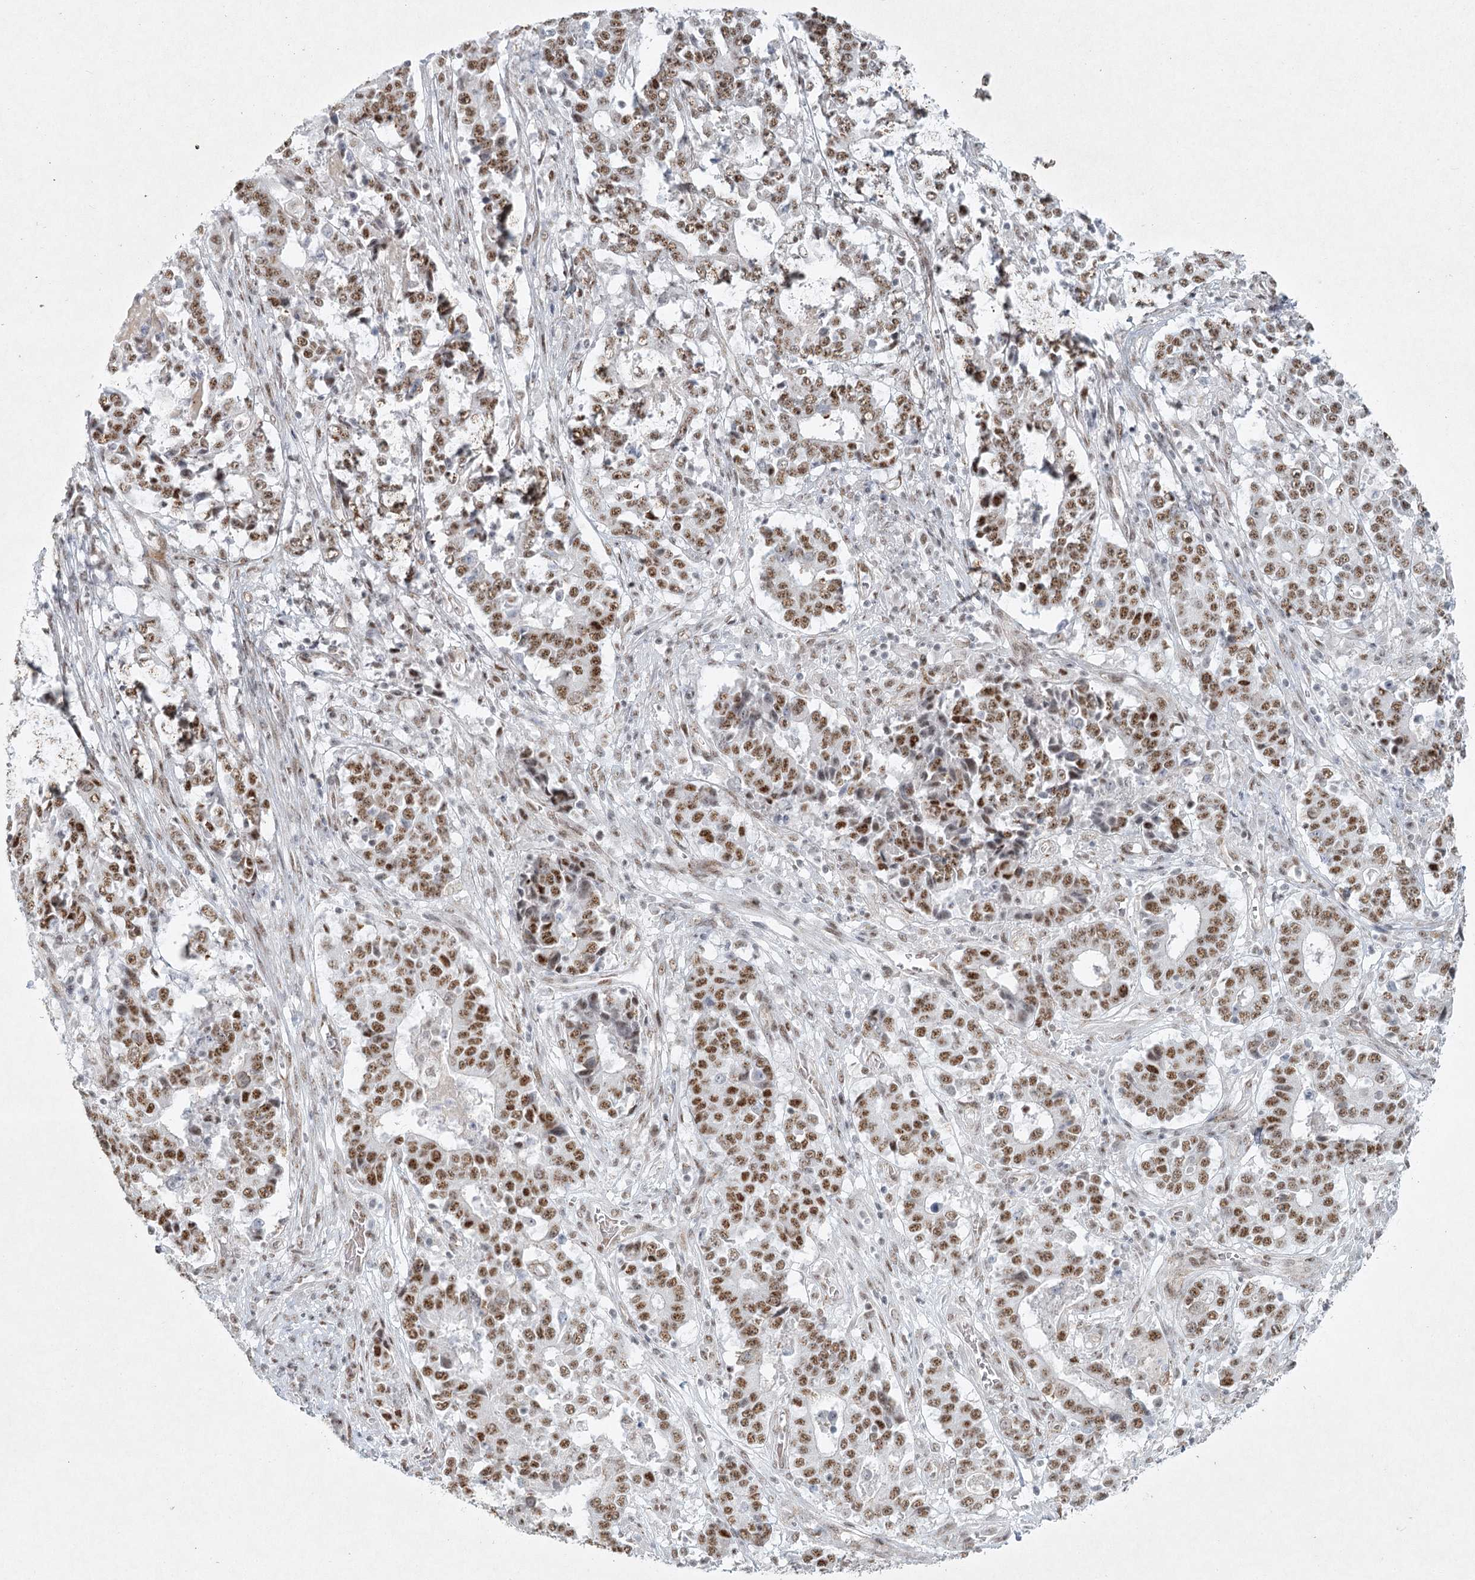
{"staining": {"intensity": "moderate", "quantity": ">75%", "location": "nuclear"}, "tissue": "stomach cancer", "cell_type": "Tumor cells", "image_type": "cancer", "snomed": [{"axis": "morphology", "description": "Adenocarcinoma, NOS"}, {"axis": "topography", "description": "Stomach"}], "caption": "Tumor cells display moderate nuclear positivity in about >75% of cells in adenocarcinoma (stomach).", "gene": "U2SURP", "patient": {"sex": "male", "age": 59}}